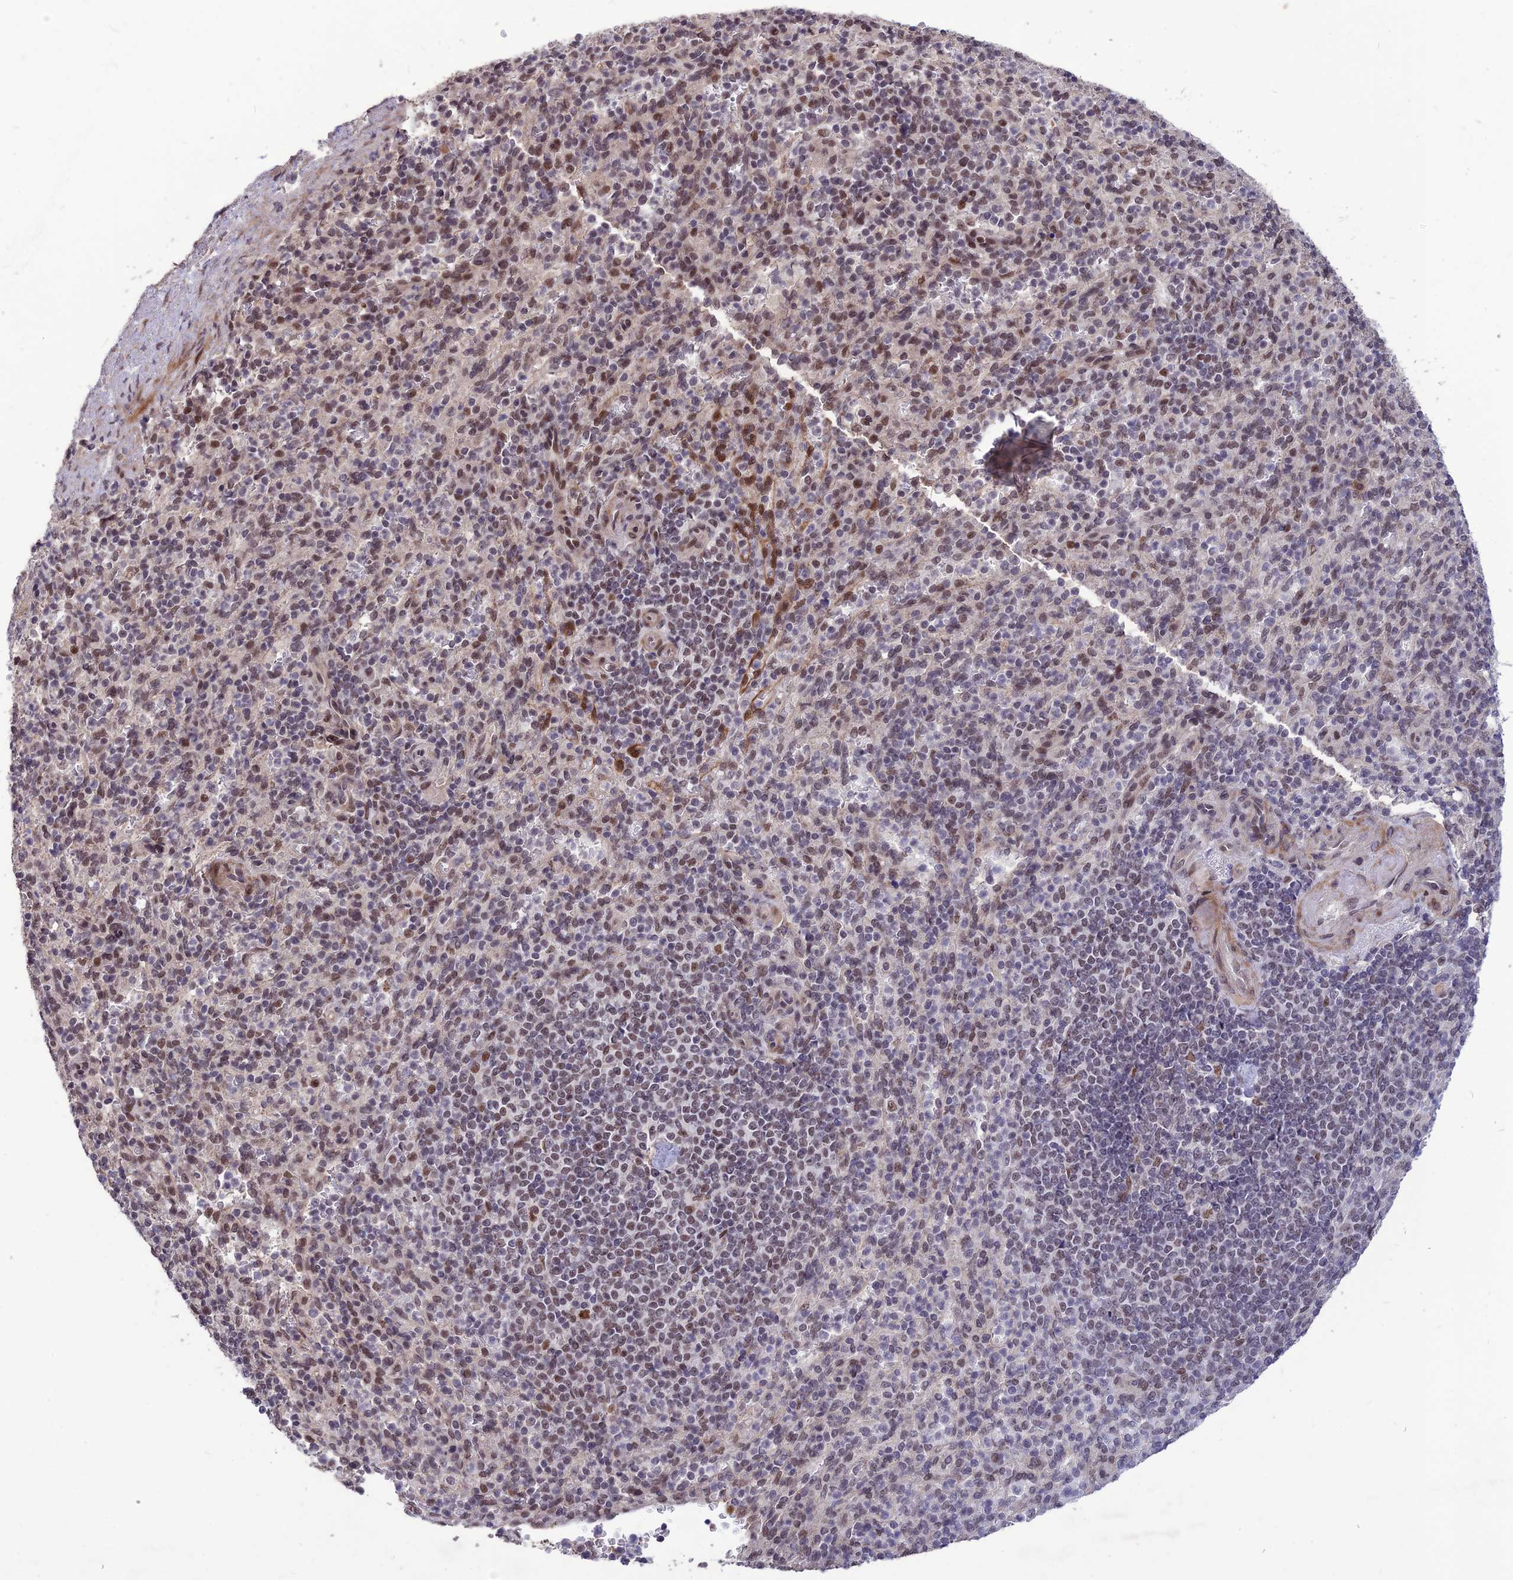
{"staining": {"intensity": "moderate", "quantity": "25%-75%", "location": "nuclear"}, "tissue": "spleen", "cell_type": "Cells in red pulp", "image_type": "normal", "snomed": [{"axis": "morphology", "description": "Normal tissue, NOS"}, {"axis": "topography", "description": "Spleen"}], "caption": "This image displays IHC staining of unremarkable human spleen, with medium moderate nuclear staining in about 25%-75% of cells in red pulp.", "gene": "DIS3", "patient": {"sex": "female", "age": 74}}